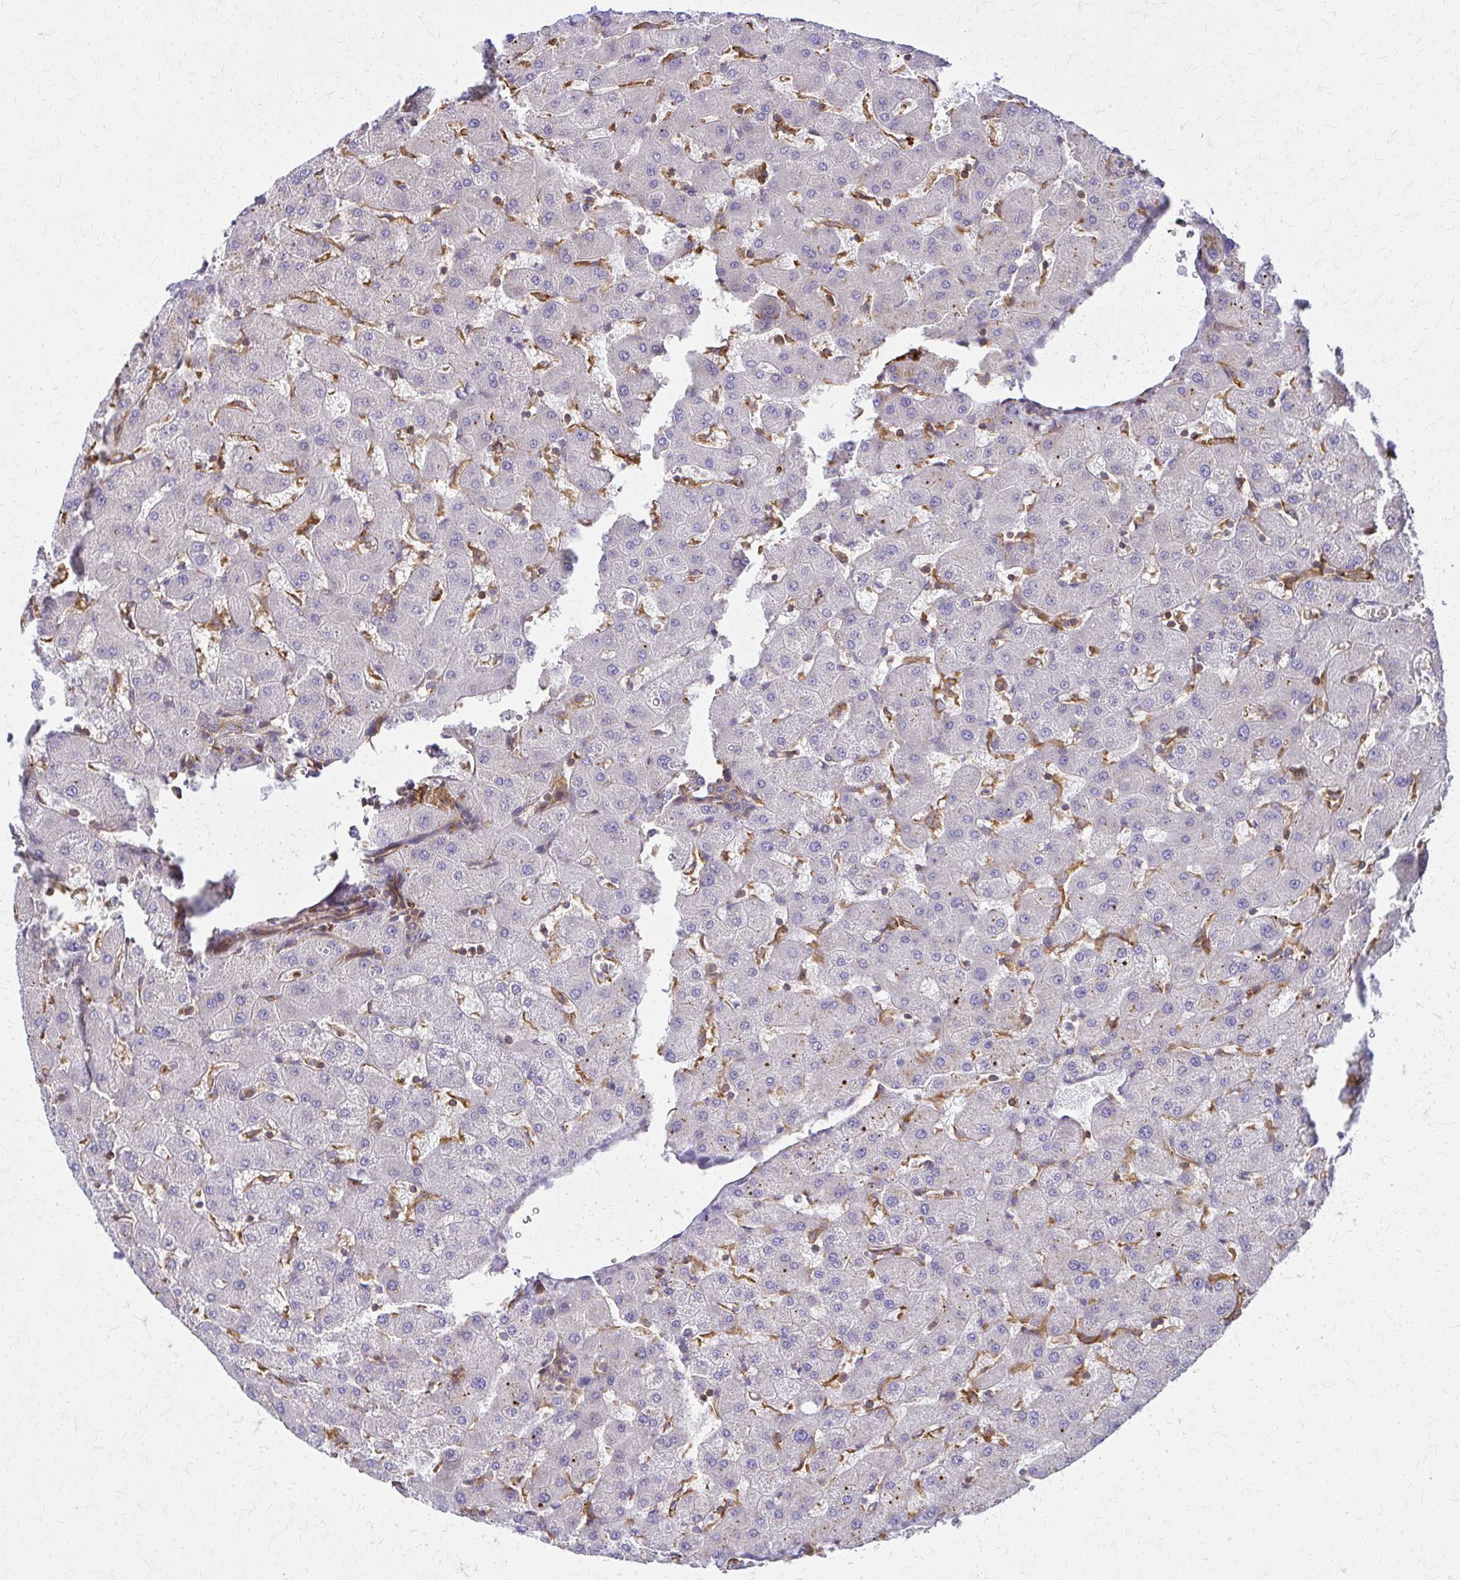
{"staining": {"intensity": "moderate", "quantity": "25%-75%", "location": "cytoplasmic/membranous"}, "tissue": "liver", "cell_type": "Cholangiocytes", "image_type": "normal", "snomed": [{"axis": "morphology", "description": "Normal tissue, NOS"}, {"axis": "topography", "description": "Liver"}], "caption": "Immunohistochemical staining of normal human liver shows medium levels of moderate cytoplasmic/membranous expression in approximately 25%-75% of cholangiocytes.", "gene": "WASF2", "patient": {"sex": "female", "age": 63}}